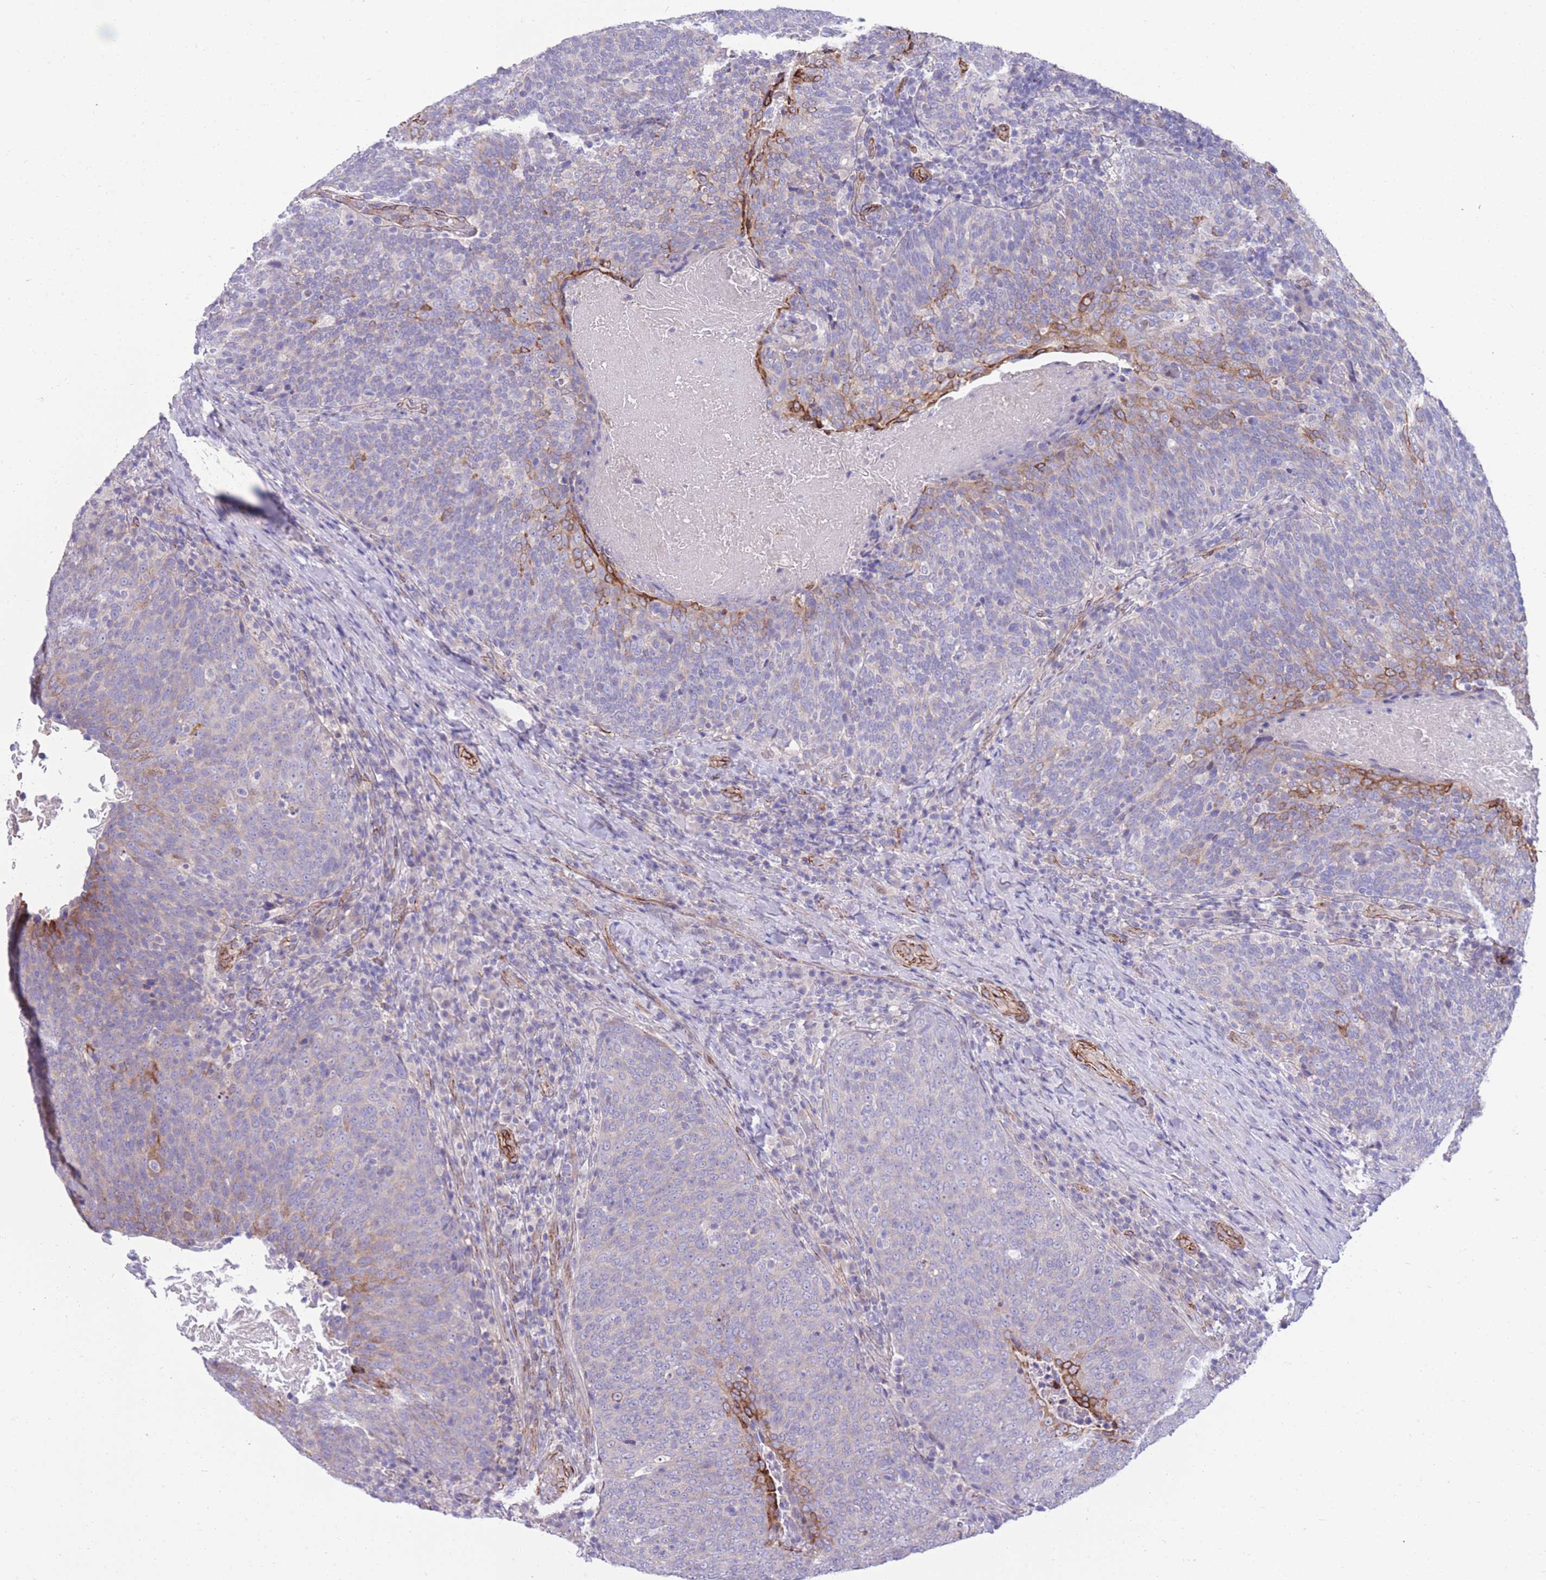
{"staining": {"intensity": "strong", "quantity": "<25%", "location": "cytoplasmic/membranous"}, "tissue": "head and neck cancer", "cell_type": "Tumor cells", "image_type": "cancer", "snomed": [{"axis": "morphology", "description": "Squamous cell carcinoma, NOS"}, {"axis": "morphology", "description": "Squamous cell carcinoma, metastatic, NOS"}, {"axis": "topography", "description": "Lymph node"}, {"axis": "topography", "description": "Head-Neck"}], "caption": "A brown stain labels strong cytoplasmic/membranous expression of a protein in head and neck cancer (metastatic squamous cell carcinoma) tumor cells.", "gene": "RGS11", "patient": {"sex": "male", "age": 62}}